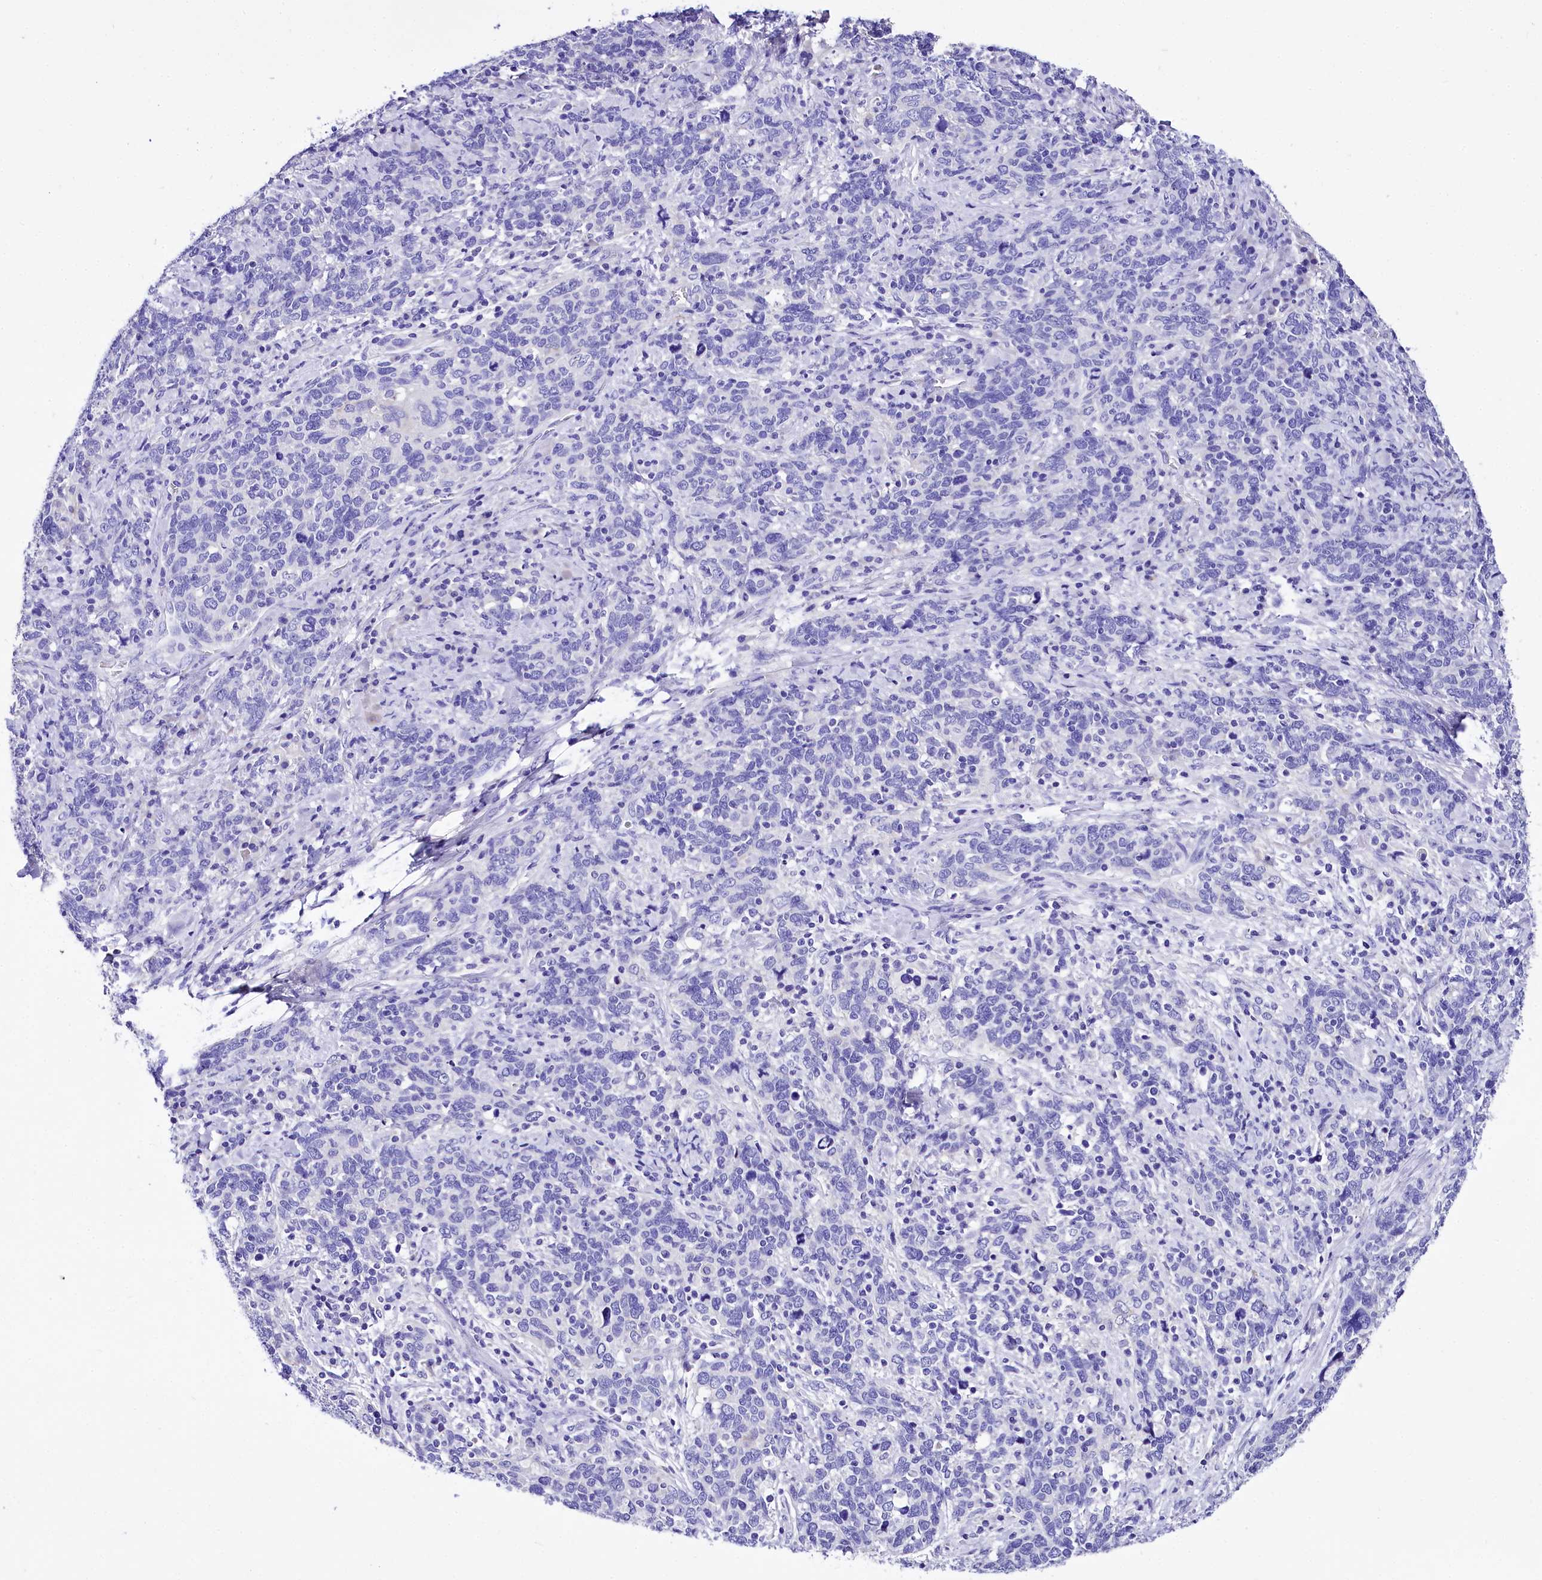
{"staining": {"intensity": "negative", "quantity": "none", "location": "none"}, "tissue": "cervical cancer", "cell_type": "Tumor cells", "image_type": "cancer", "snomed": [{"axis": "morphology", "description": "Squamous cell carcinoma, NOS"}, {"axis": "topography", "description": "Cervix"}], "caption": "The image reveals no significant positivity in tumor cells of squamous cell carcinoma (cervical).", "gene": "A2ML1", "patient": {"sex": "female", "age": 41}}